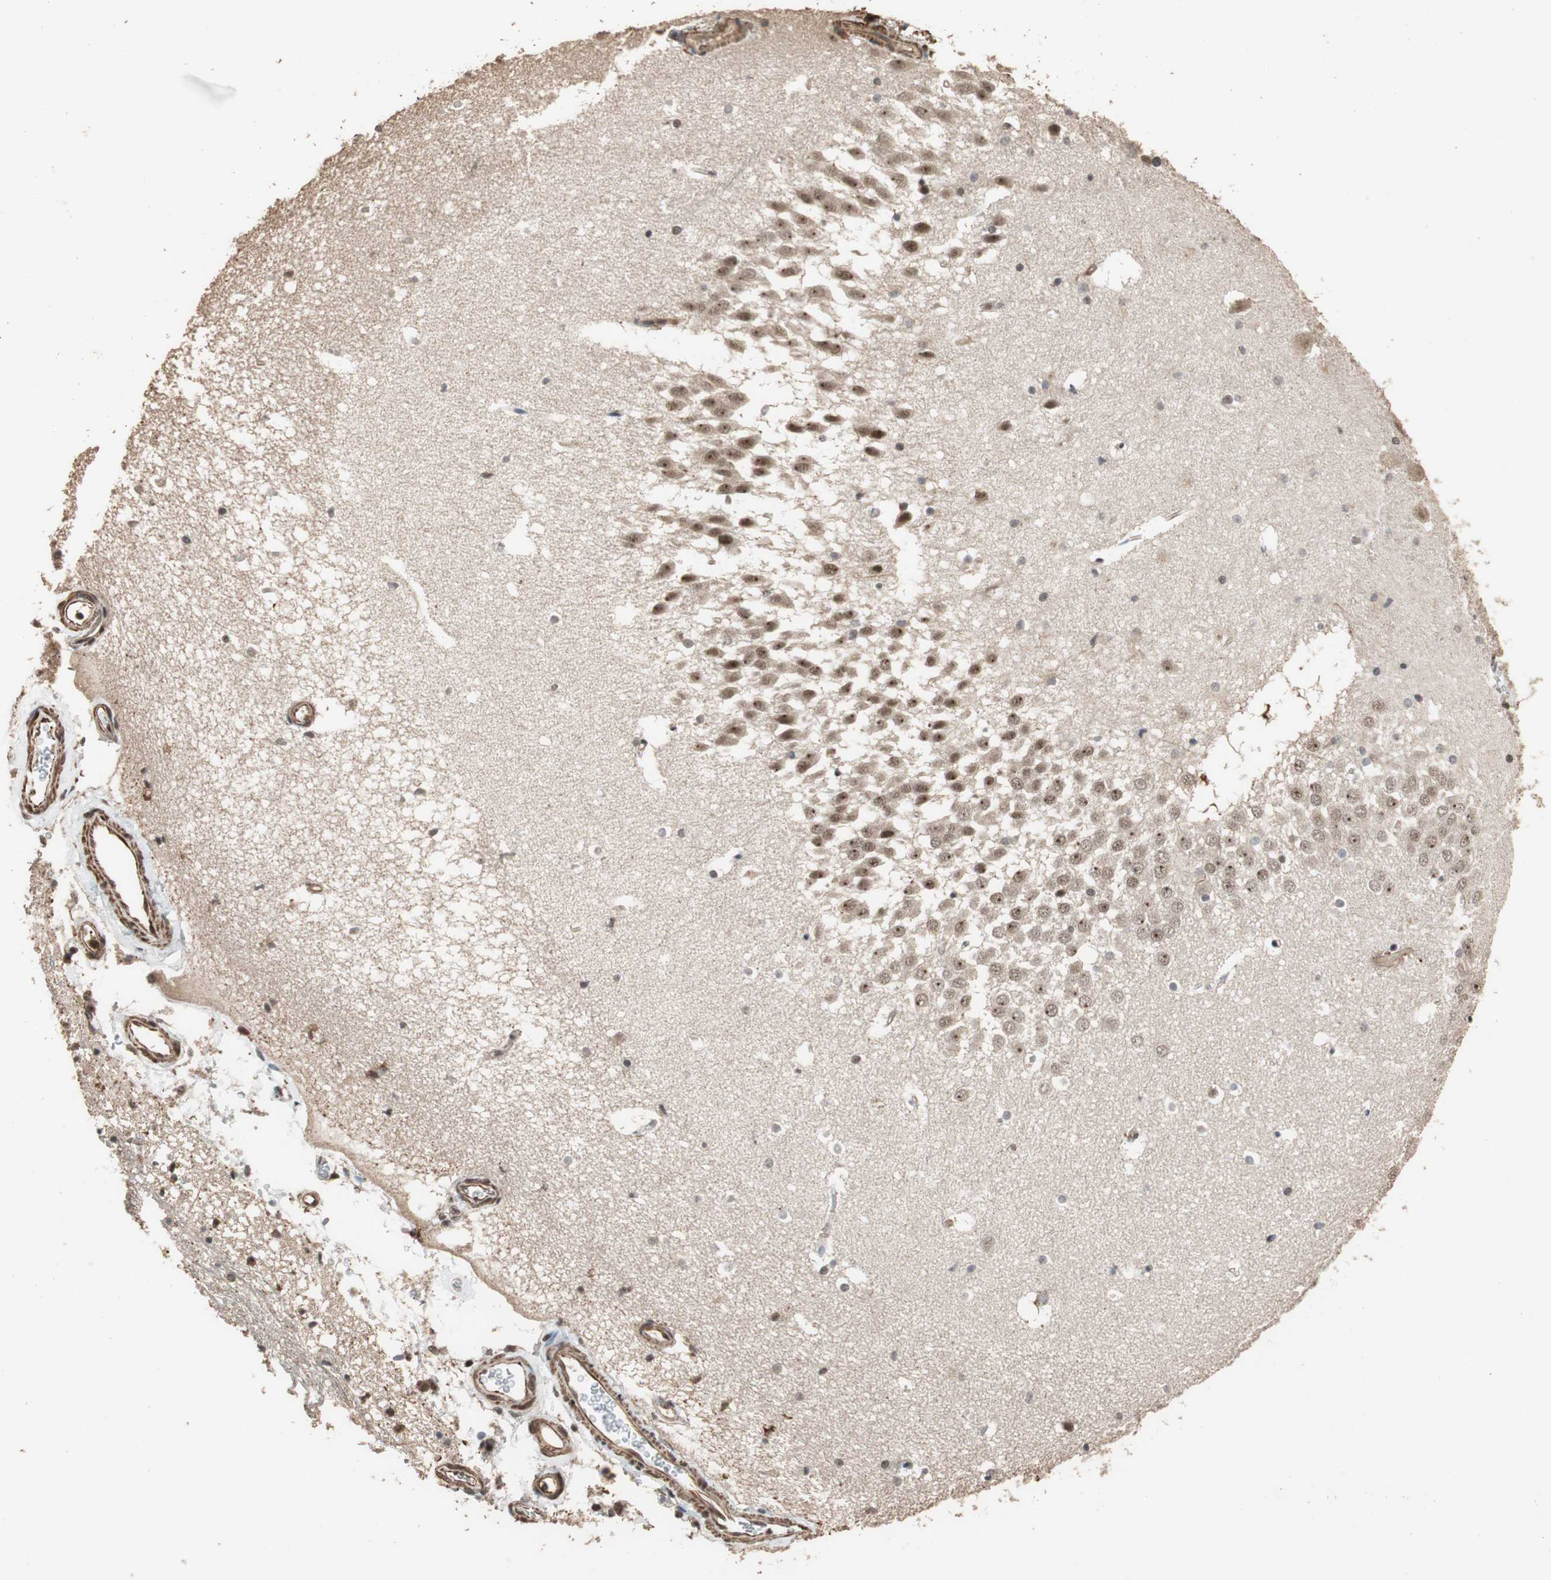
{"staining": {"intensity": "moderate", "quantity": "25%-75%", "location": "nuclear"}, "tissue": "hippocampus", "cell_type": "Glial cells", "image_type": "normal", "snomed": [{"axis": "morphology", "description": "Normal tissue, NOS"}, {"axis": "topography", "description": "Hippocampus"}], "caption": "Immunohistochemistry (IHC) histopathology image of benign human hippocampus stained for a protein (brown), which shows medium levels of moderate nuclear expression in about 25%-75% of glial cells.", "gene": "CDC5L", "patient": {"sex": "male", "age": 45}}